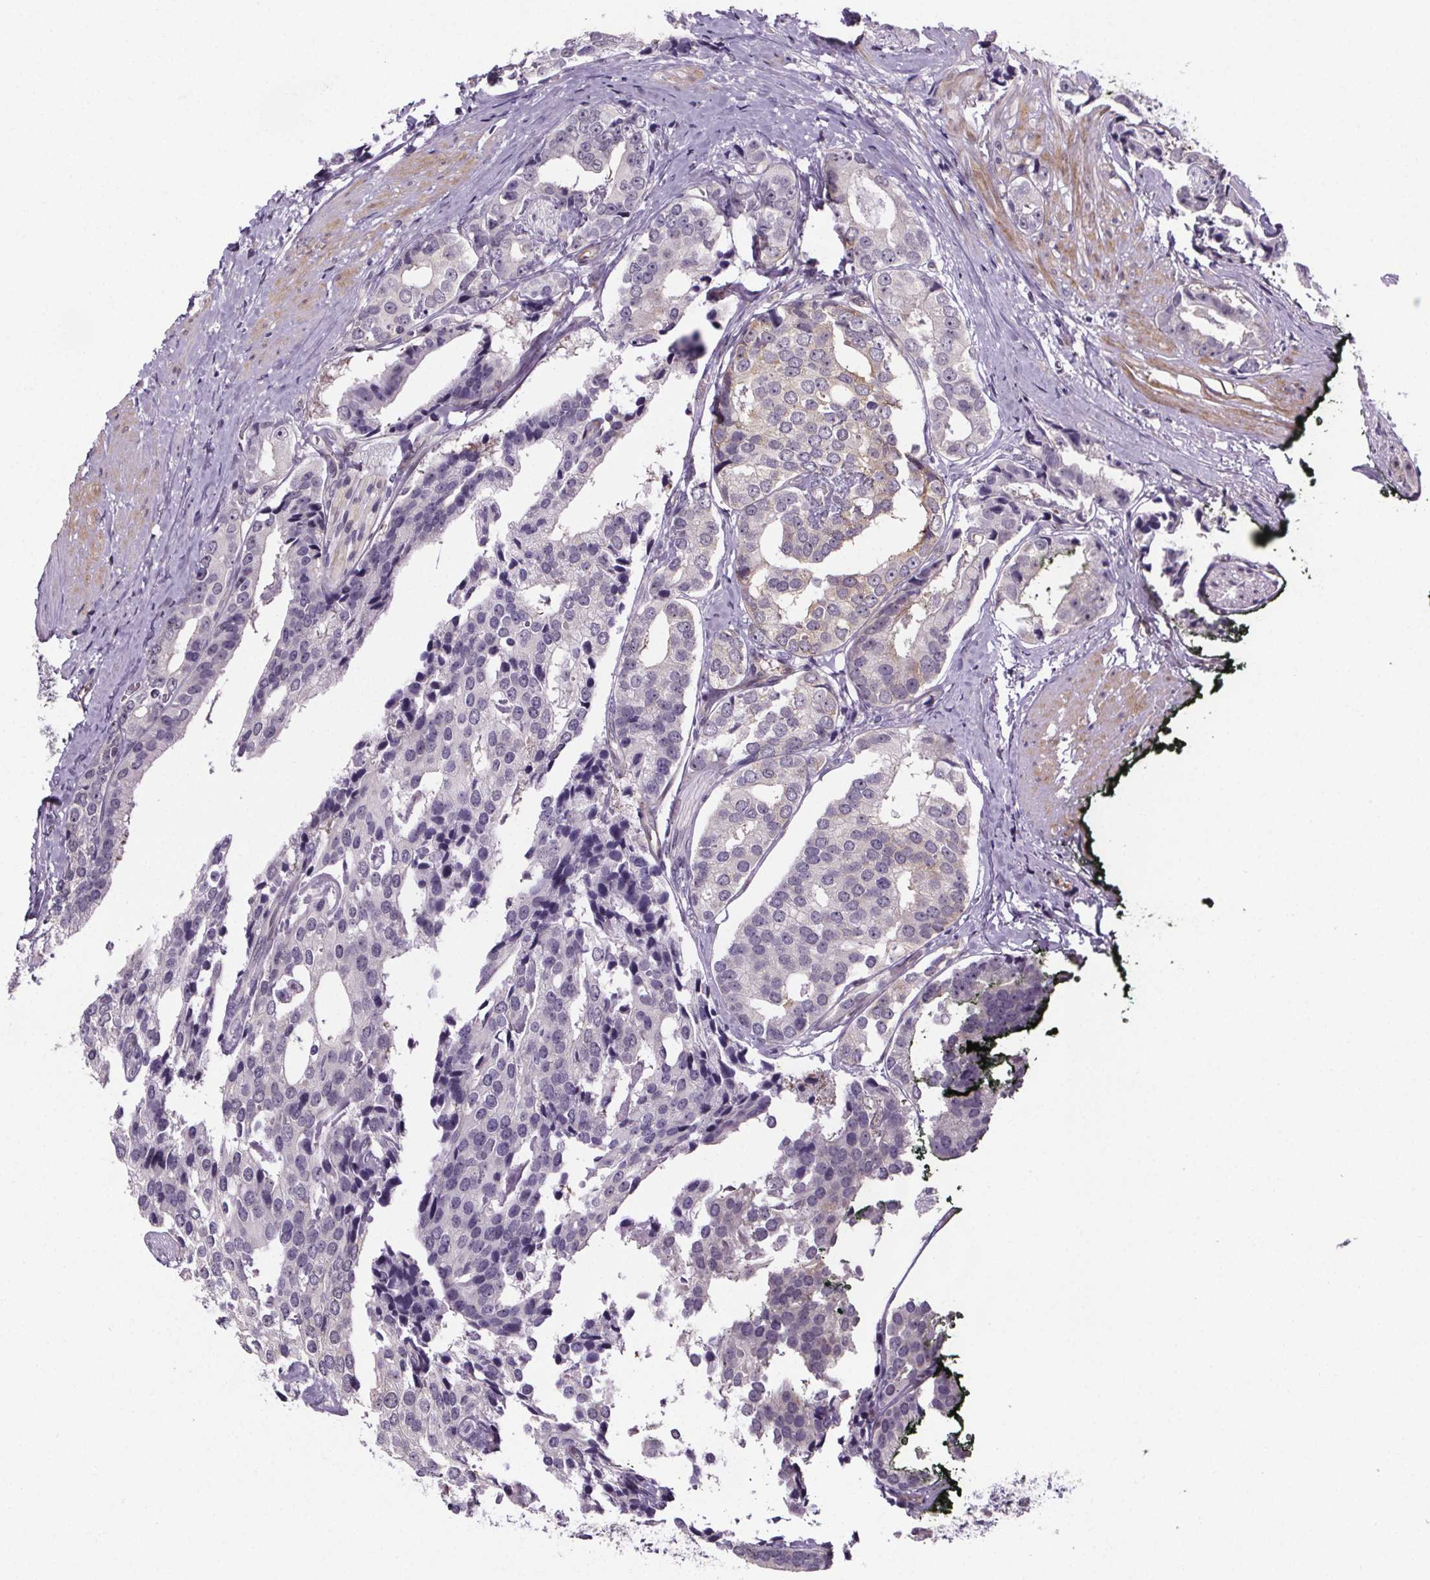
{"staining": {"intensity": "negative", "quantity": "none", "location": "none"}, "tissue": "prostate cancer", "cell_type": "Tumor cells", "image_type": "cancer", "snomed": [{"axis": "morphology", "description": "Adenocarcinoma, High grade"}, {"axis": "topography", "description": "Prostate"}], "caption": "Tumor cells show no significant protein expression in high-grade adenocarcinoma (prostate).", "gene": "TTC12", "patient": {"sex": "male", "age": 71}}